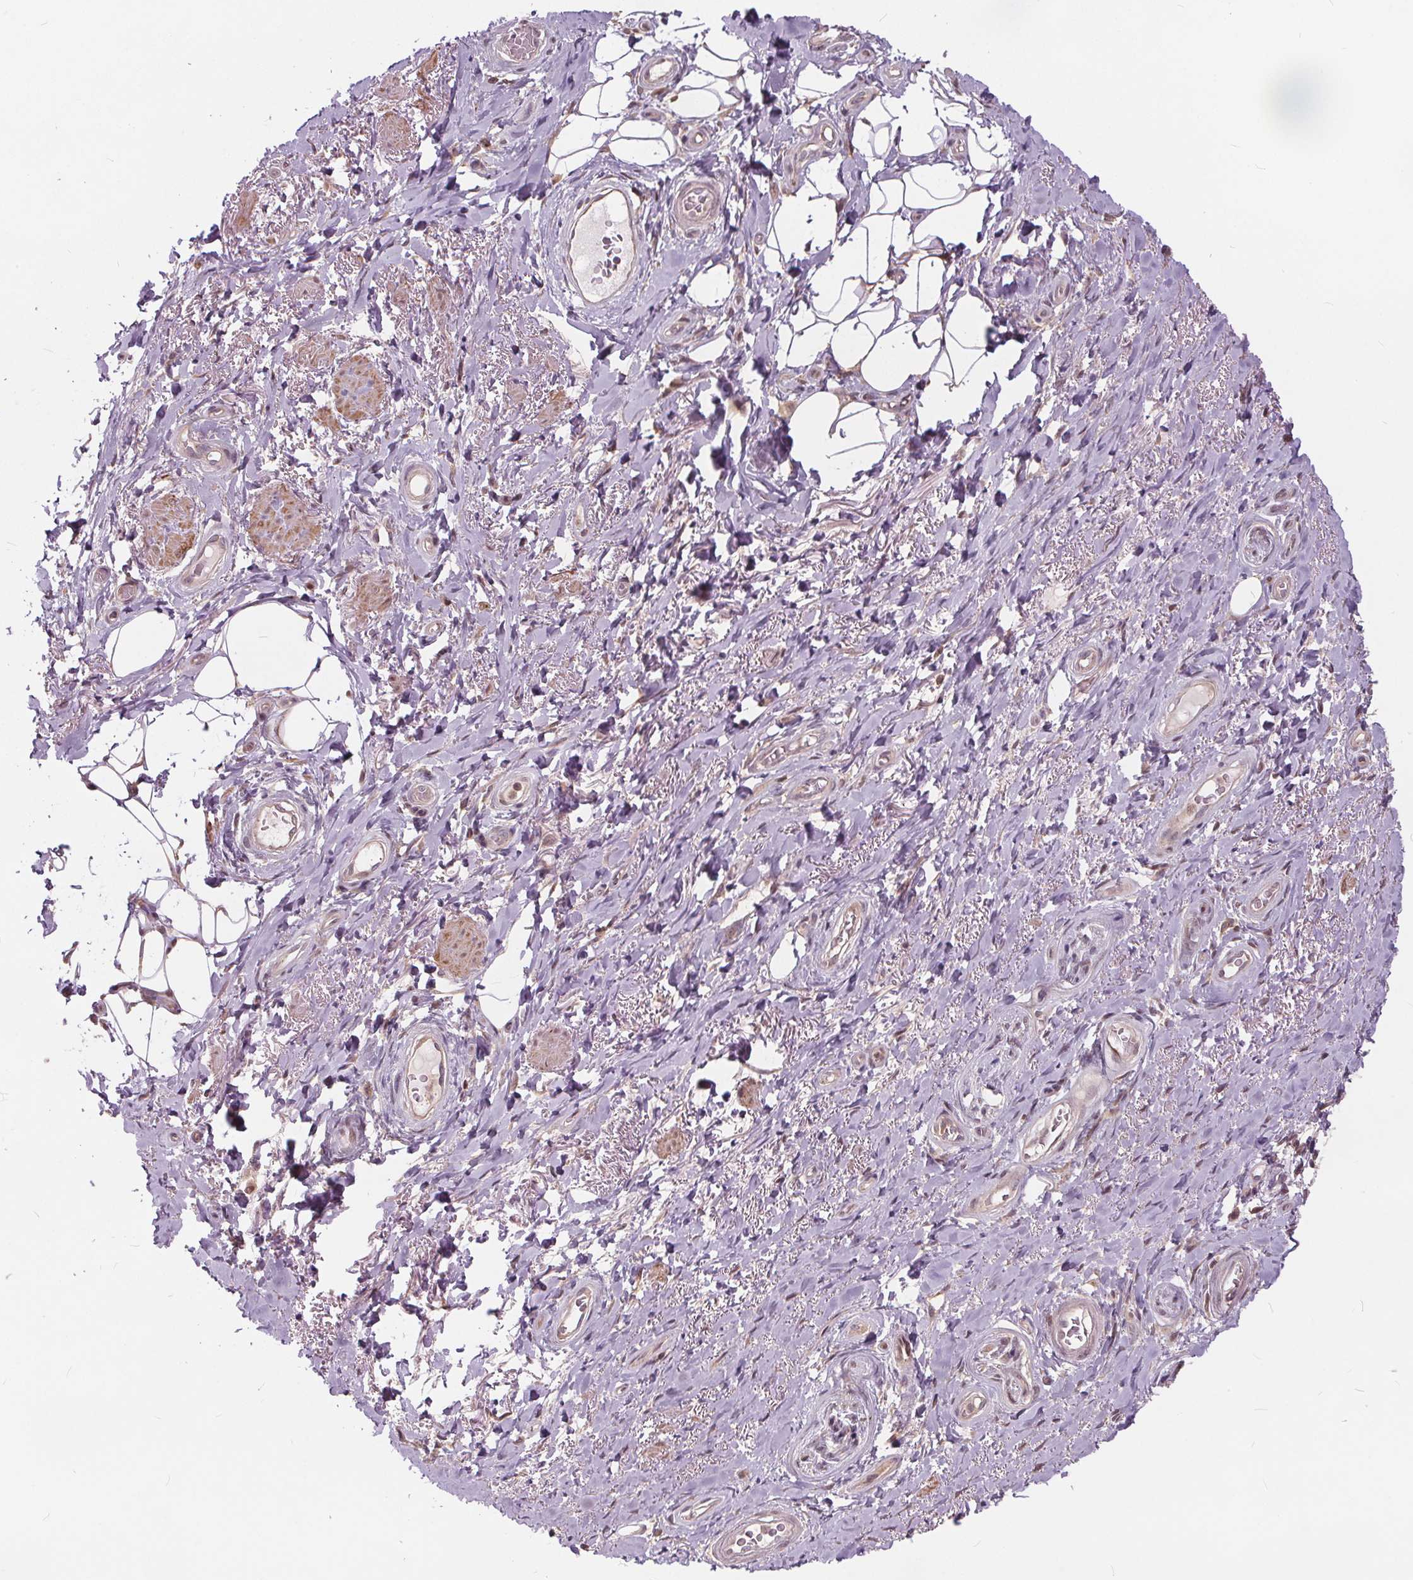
{"staining": {"intensity": "weak", "quantity": ">75%", "location": "cytoplasmic/membranous,nuclear"}, "tissue": "adipose tissue", "cell_type": "Adipocytes", "image_type": "normal", "snomed": [{"axis": "morphology", "description": "Normal tissue, NOS"}, {"axis": "topography", "description": "Anal"}, {"axis": "topography", "description": "Peripheral nerve tissue"}], "caption": "Immunohistochemistry histopathology image of unremarkable adipose tissue: adipose tissue stained using immunohistochemistry (IHC) exhibits low levels of weak protein expression localized specifically in the cytoplasmic/membranous,nuclear of adipocytes, appearing as a cytoplasmic/membranous,nuclear brown color.", "gene": "HIF1AN", "patient": {"sex": "male", "age": 53}}